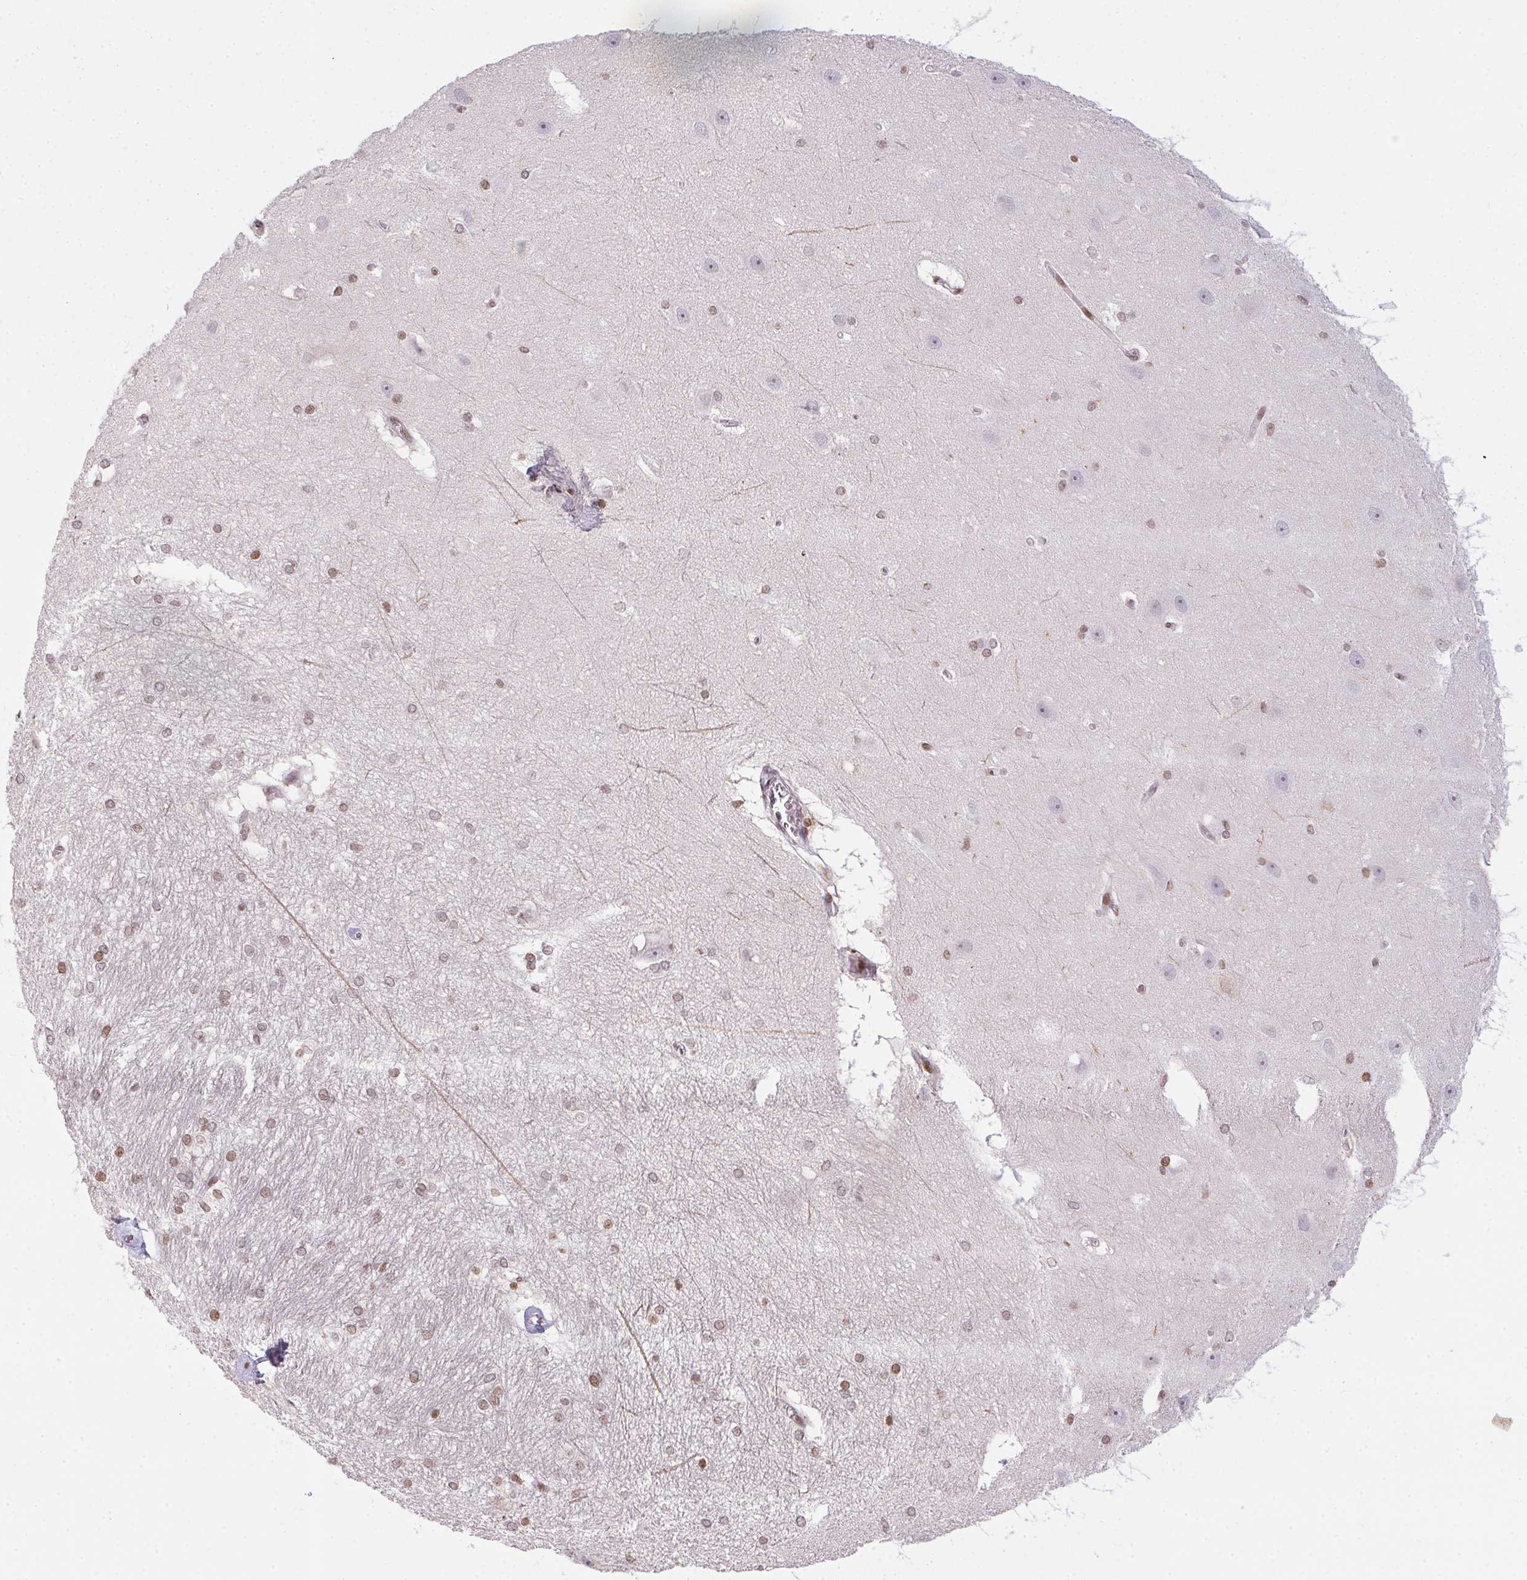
{"staining": {"intensity": "moderate", "quantity": "25%-75%", "location": "nuclear"}, "tissue": "hippocampus", "cell_type": "Glial cells", "image_type": "normal", "snomed": [{"axis": "morphology", "description": "Normal tissue, NOS"}, {"axis": "topography", "description": "Cerebral cortex"}, {"axis": "topography", "description": "Hippocampus"}], "caption": "A histopathology image showing moderate nuclear expression in about 25%-75% of glial cells in unremarkable hippocampus, as visualized by brown immunohistochemical staining.", "gene": "RNF181", "patient": {"sex": "female", "age": 19}}